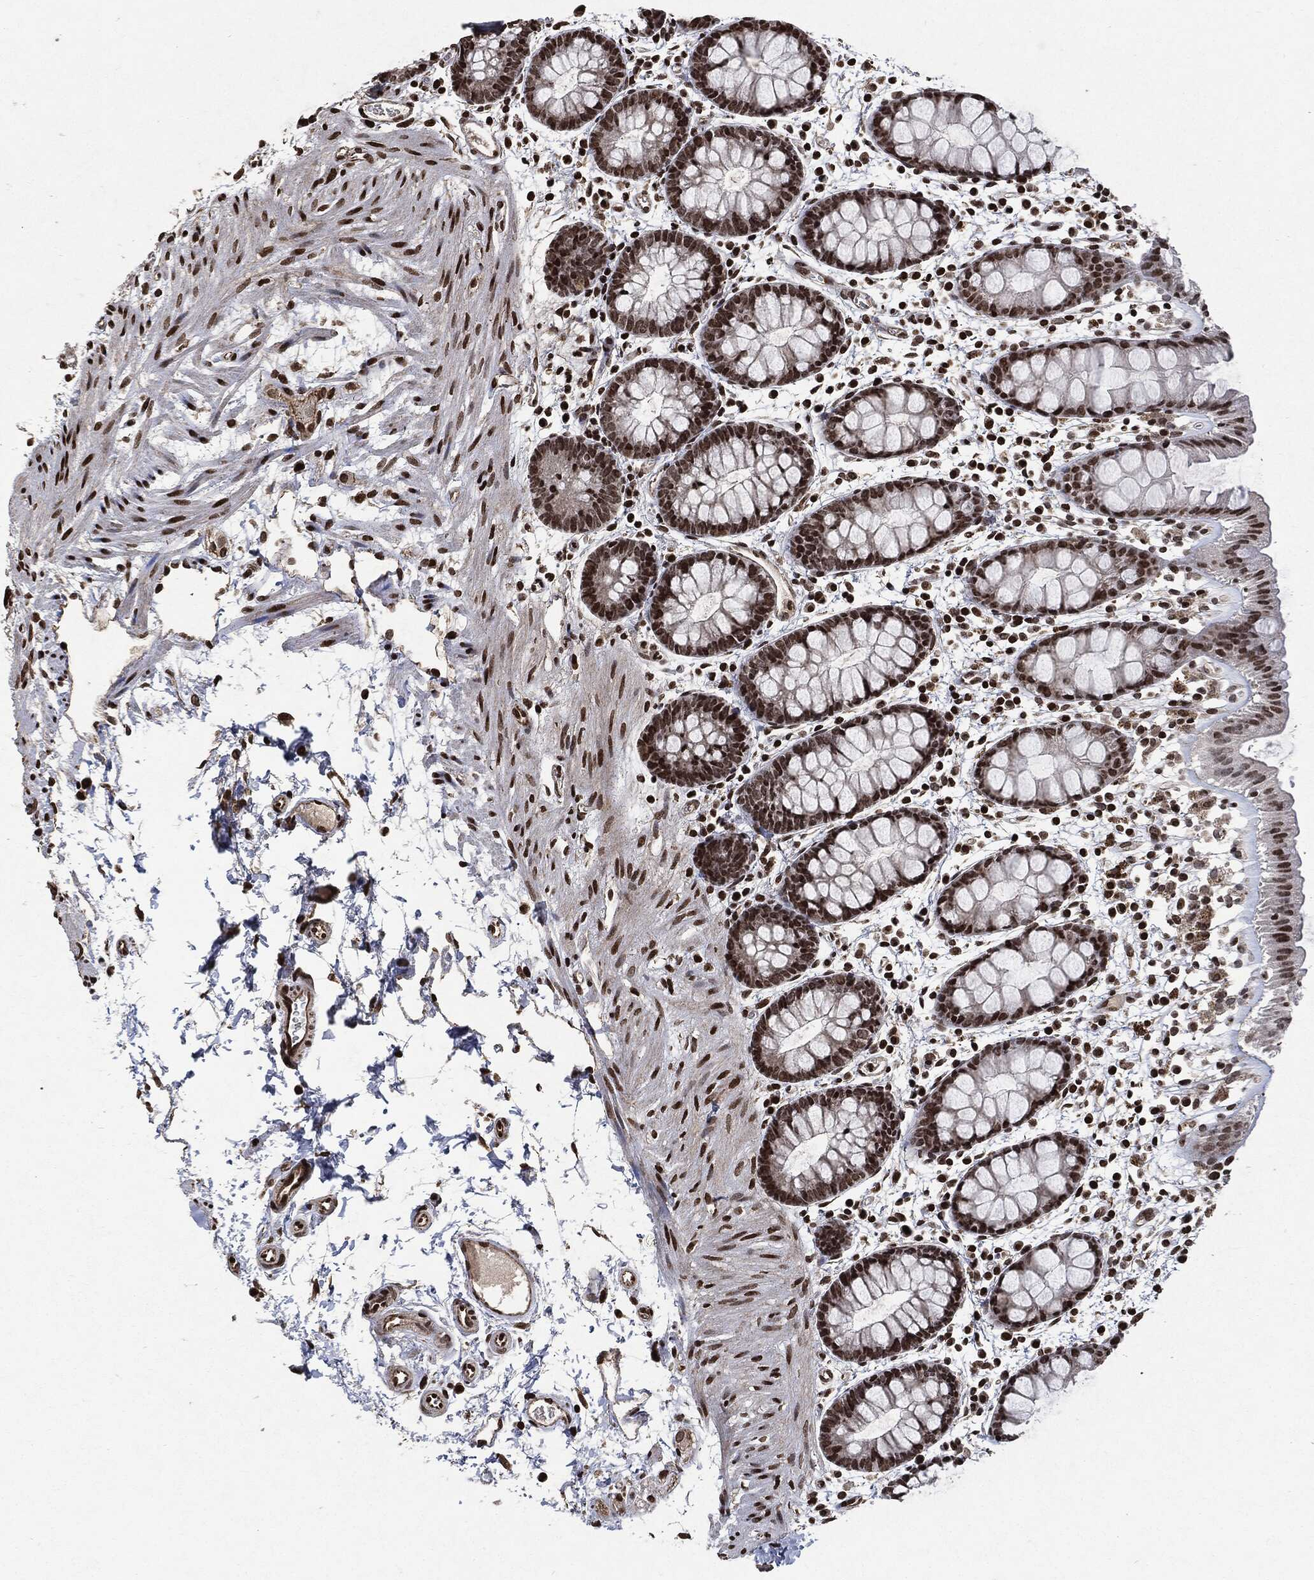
{"staining": {"intensity": "strong", "quantity": "25%-75%", "location": "nuclear"}, "tissue": "rectum", "cell_type": "Glandular cells", "image_type": "normal", "snomed": [{"axis": "morphology", "description": "Normal tissue, NOS"}, {"axis": "topography", "description": "Rectum"}], "caption": "Rectum was stained to show a protein in brown. There is high levels of strong nuclear staining in approximately 25%-75% of glandular cells. (DAB IHC with brightfield microscopy, high magnification).", "gene": "JUN", "patient": {"sex": "male", "age": 57}}